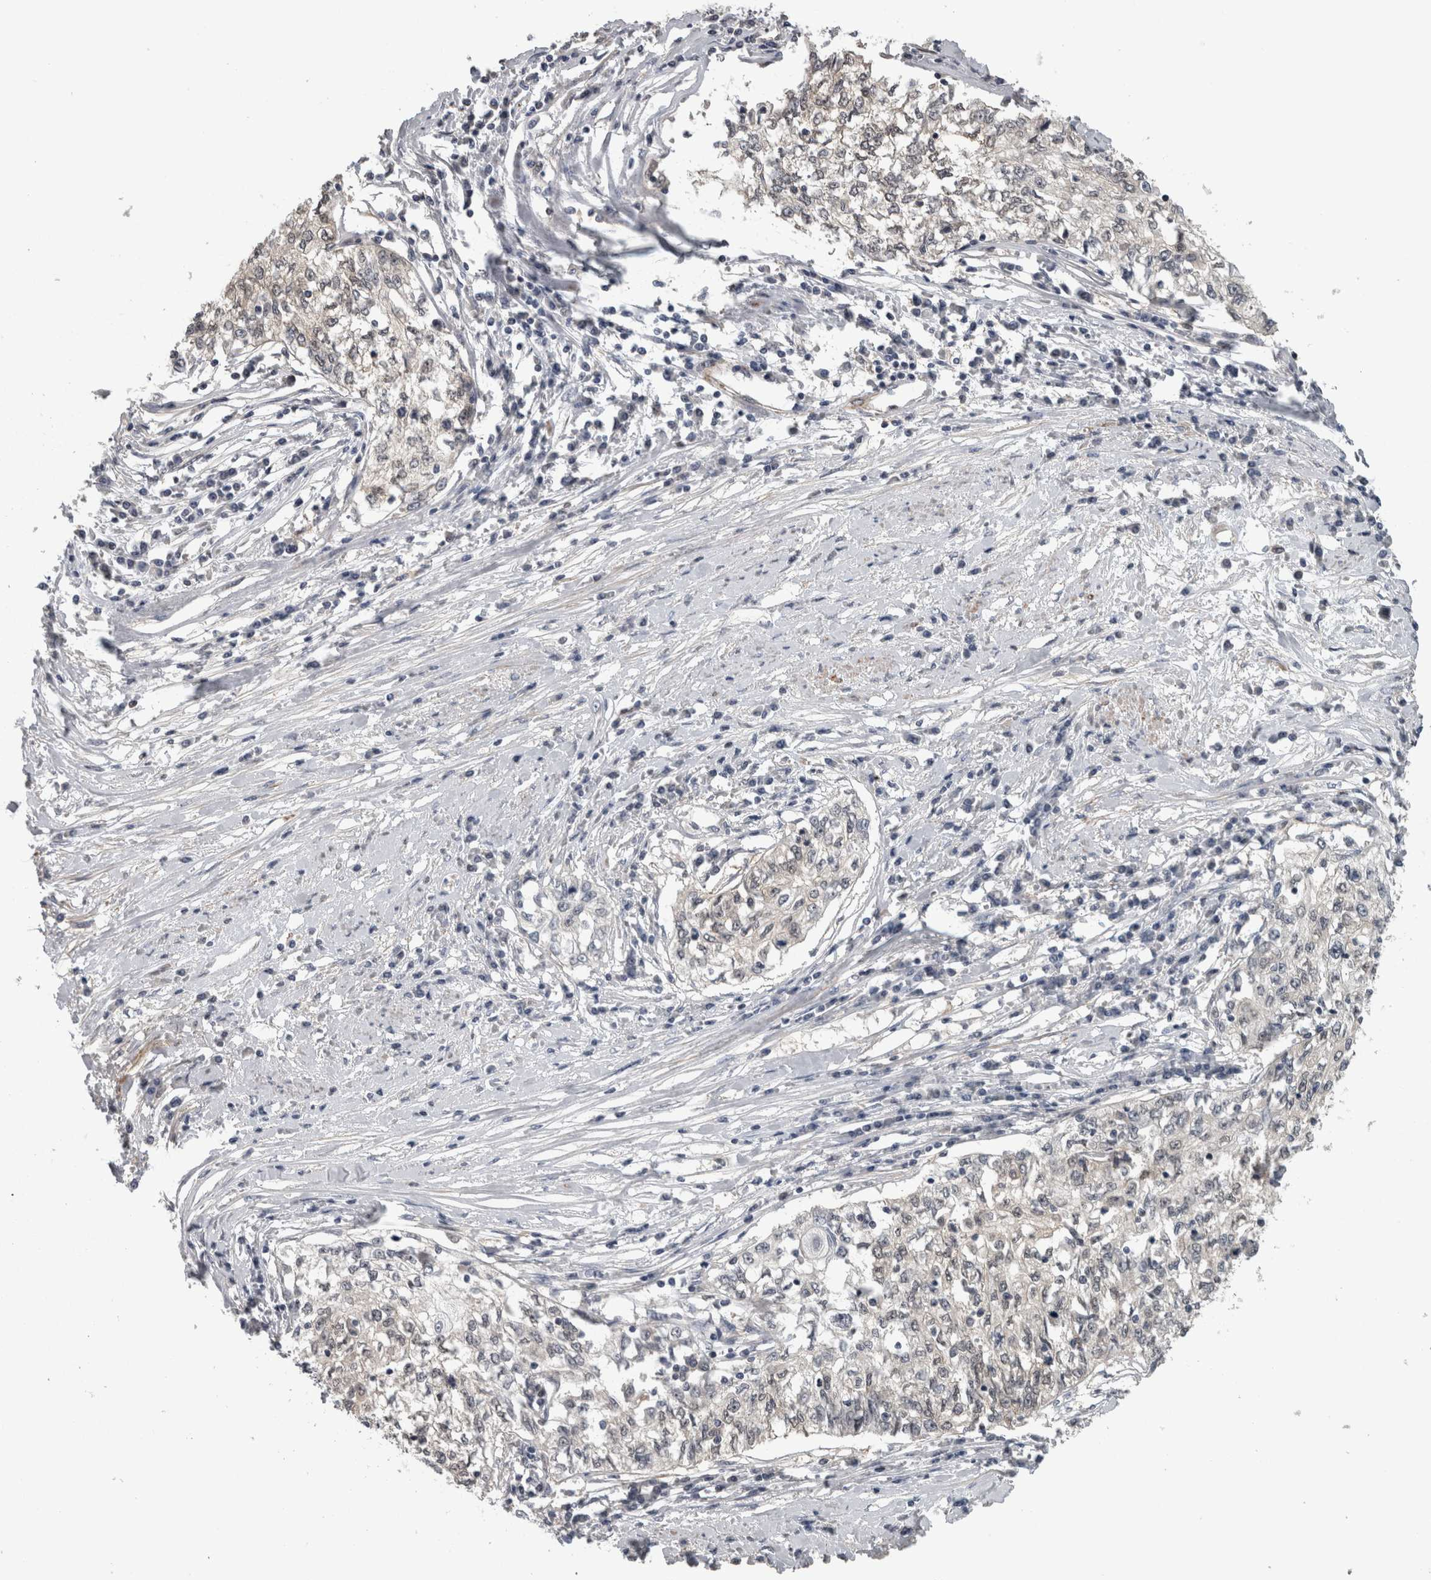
{"staining": {"intensity": "weak", "quantity": "<25%", "location": "nuclear"}, "tissue": "cervical cancer", "cell_type": "Tumor cells", "image_type": "cancer", "snomed": [{"axis": "morphology", "description": "Squamous cell carcinoma, NOS"}, {"axis": "topography", "description": "Cervix"}], "caption": "DAB (3,3'-diaminobenzidine) immunohistochemical staining of cervical squamous cell carcinoma exhibits no significant positivity in tumor cells. (Stains: DAB (3,3'-diaminobenzidine) immunohistochemistry (IHC) with hematoxylin counter stain, Microscopy: brightfield microscopy at high magnification).", "gene": "NAPRT", "patient": {"sex": "female", "age": 57}}